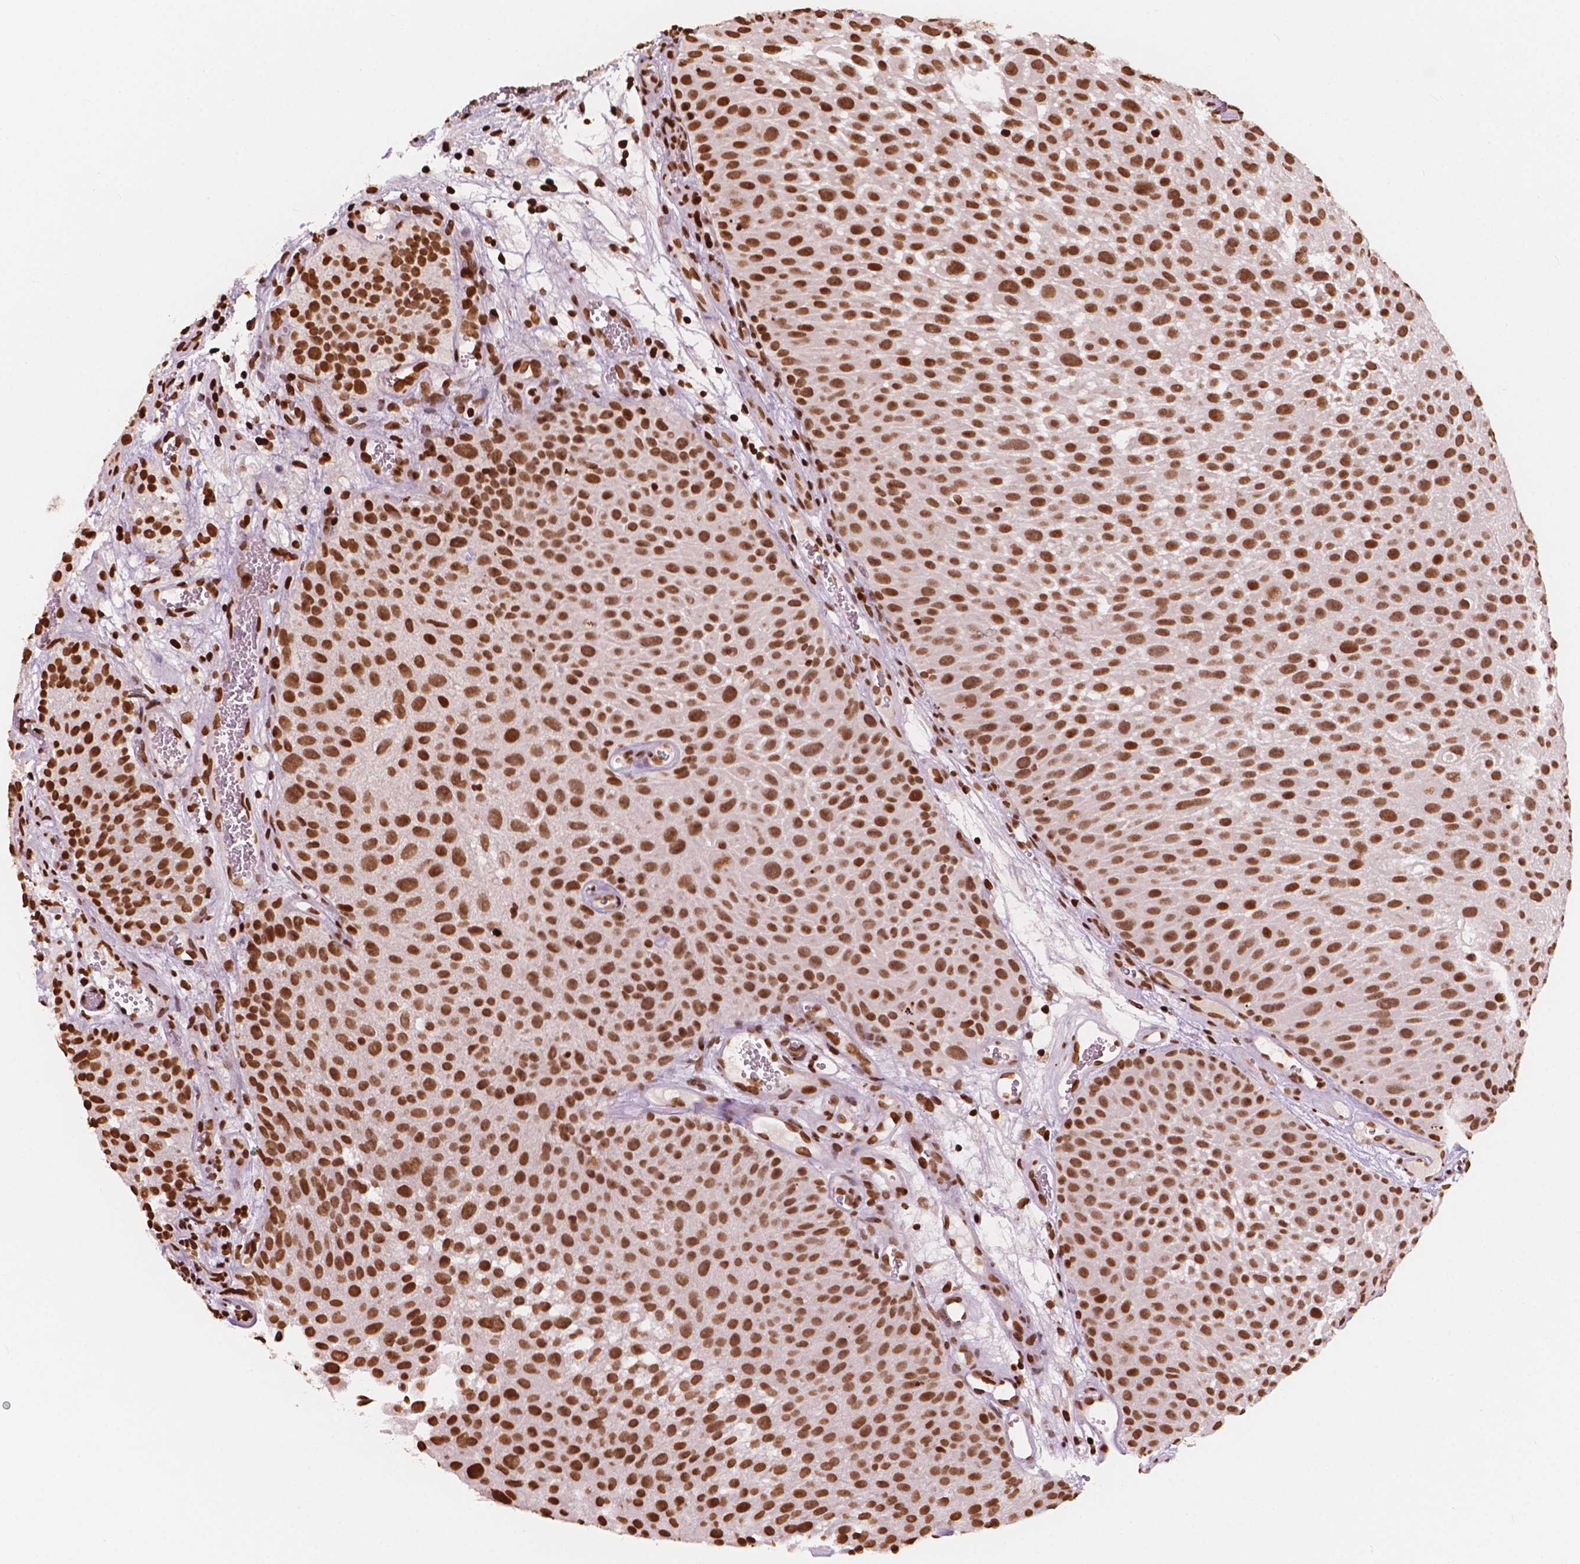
{"staining": {"intensity": "strong", "quantity": ">75%", "location": "nuclear"}, "tissue": "urothelial cancer", "cell_type": "Tumor cells", "image_type": "cancer", "snomed": [{"axis": "morphology", "description": "Urothelial carcinoma, Low grade"}, {"axis": "topography", "description": "Urinary bladder"}], "caption": "There is high levels of strong nuclear expression in tumor cells of urothelial cancer, as demonstrated by immunohistochemical staining (brown color).", "gene": "H3C7", "patient": {"sex": "male", "age": 72}}